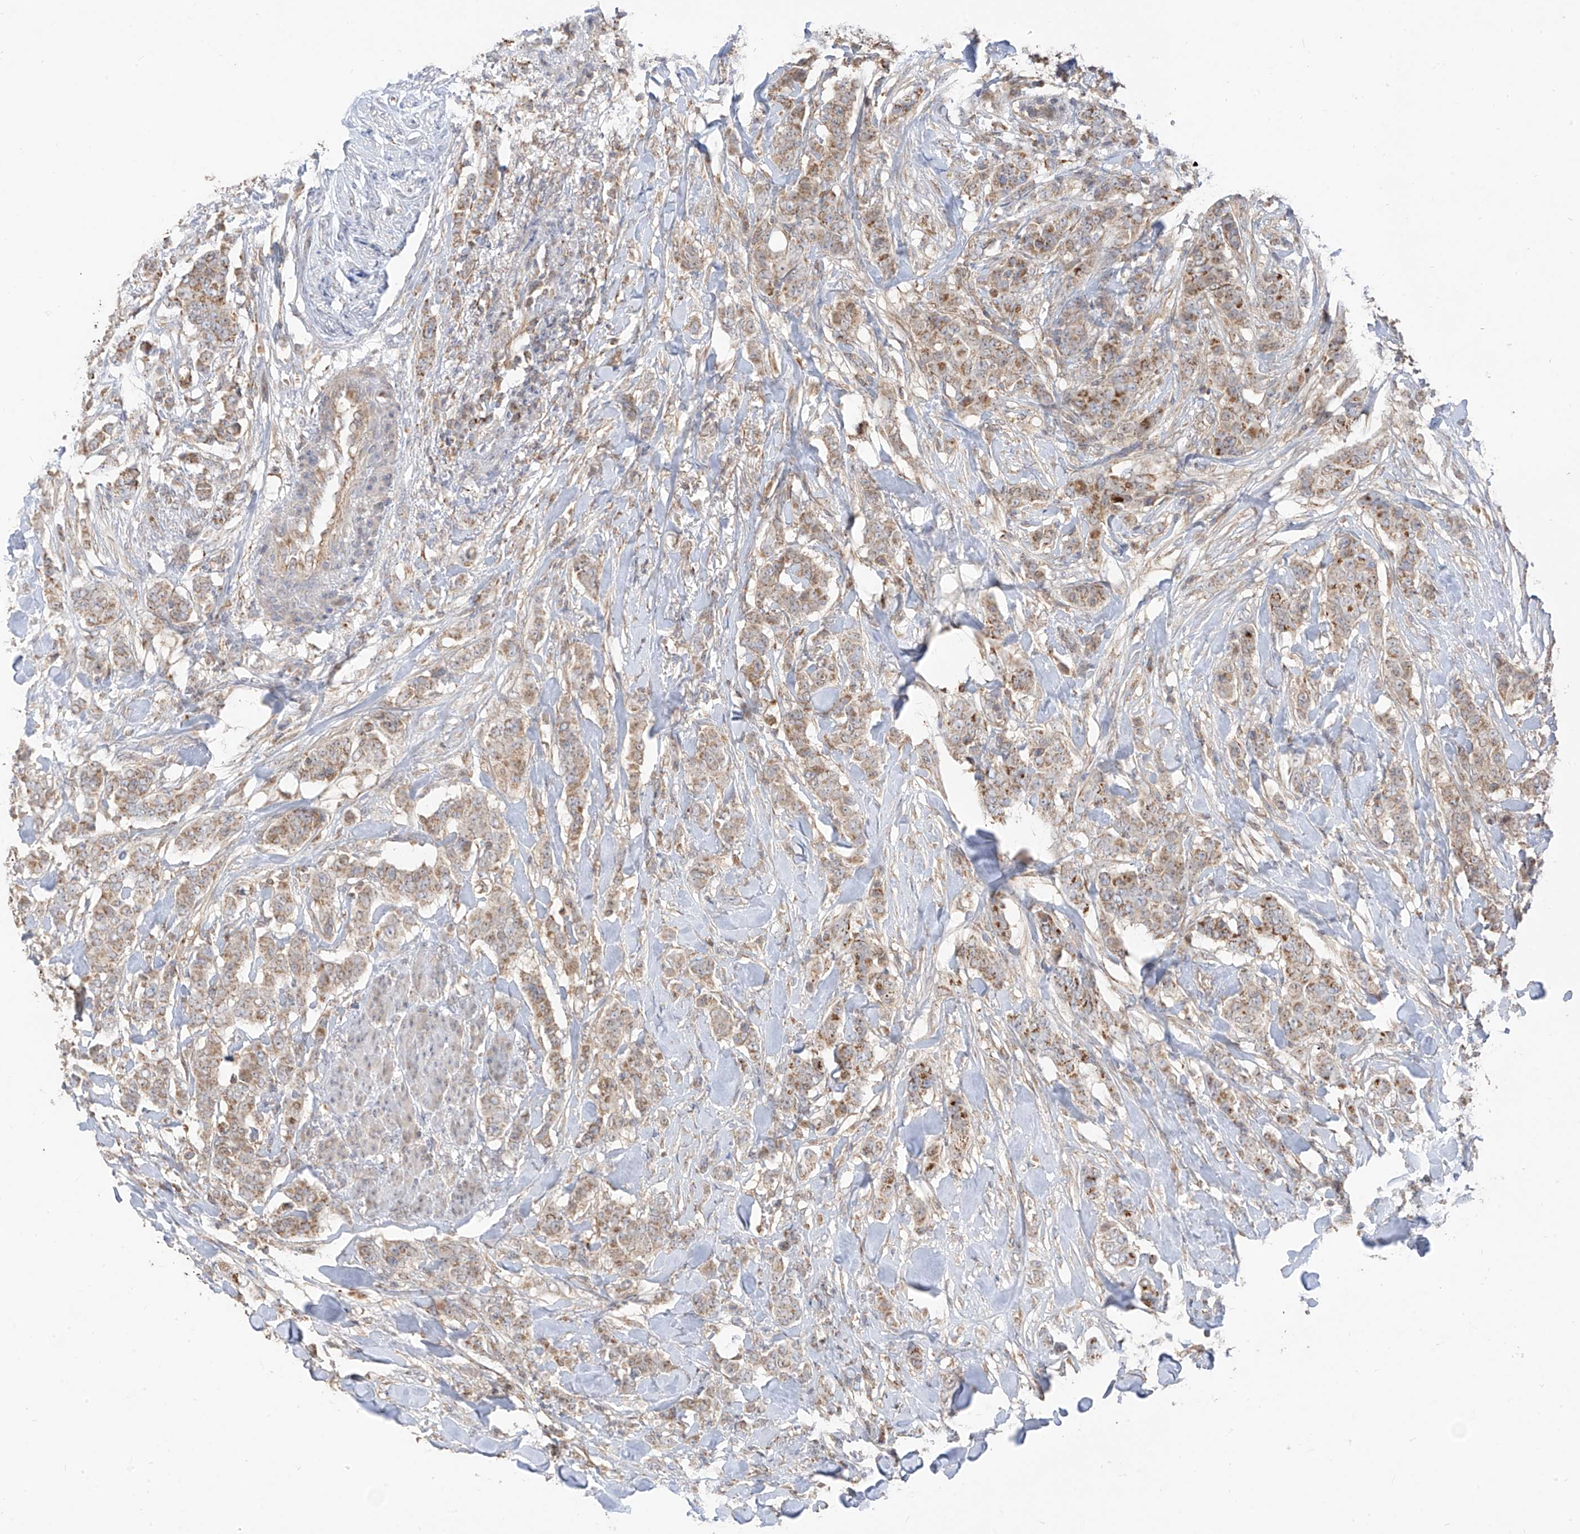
{"staining": {"intensity": "weak", "quantity": ">75%", "location": "cytoplasmic/membranous"}, "tissue": "breast cancer", "cell_type": "Tumor cells", "image_type": "cancer", "snomed": [{"axis": "morphology", "description": "Duct carcinoma"}, {"axis": "topography", "description": "Breast"}], "caption": "Weak cytoplasmic/membranous protein staining is appreciated in approximately >75% of tumor cells in breast infiltrating ductal carcinoma.", "gene": "ETHE1", "patient": {"sex": "female", "age": 40}}